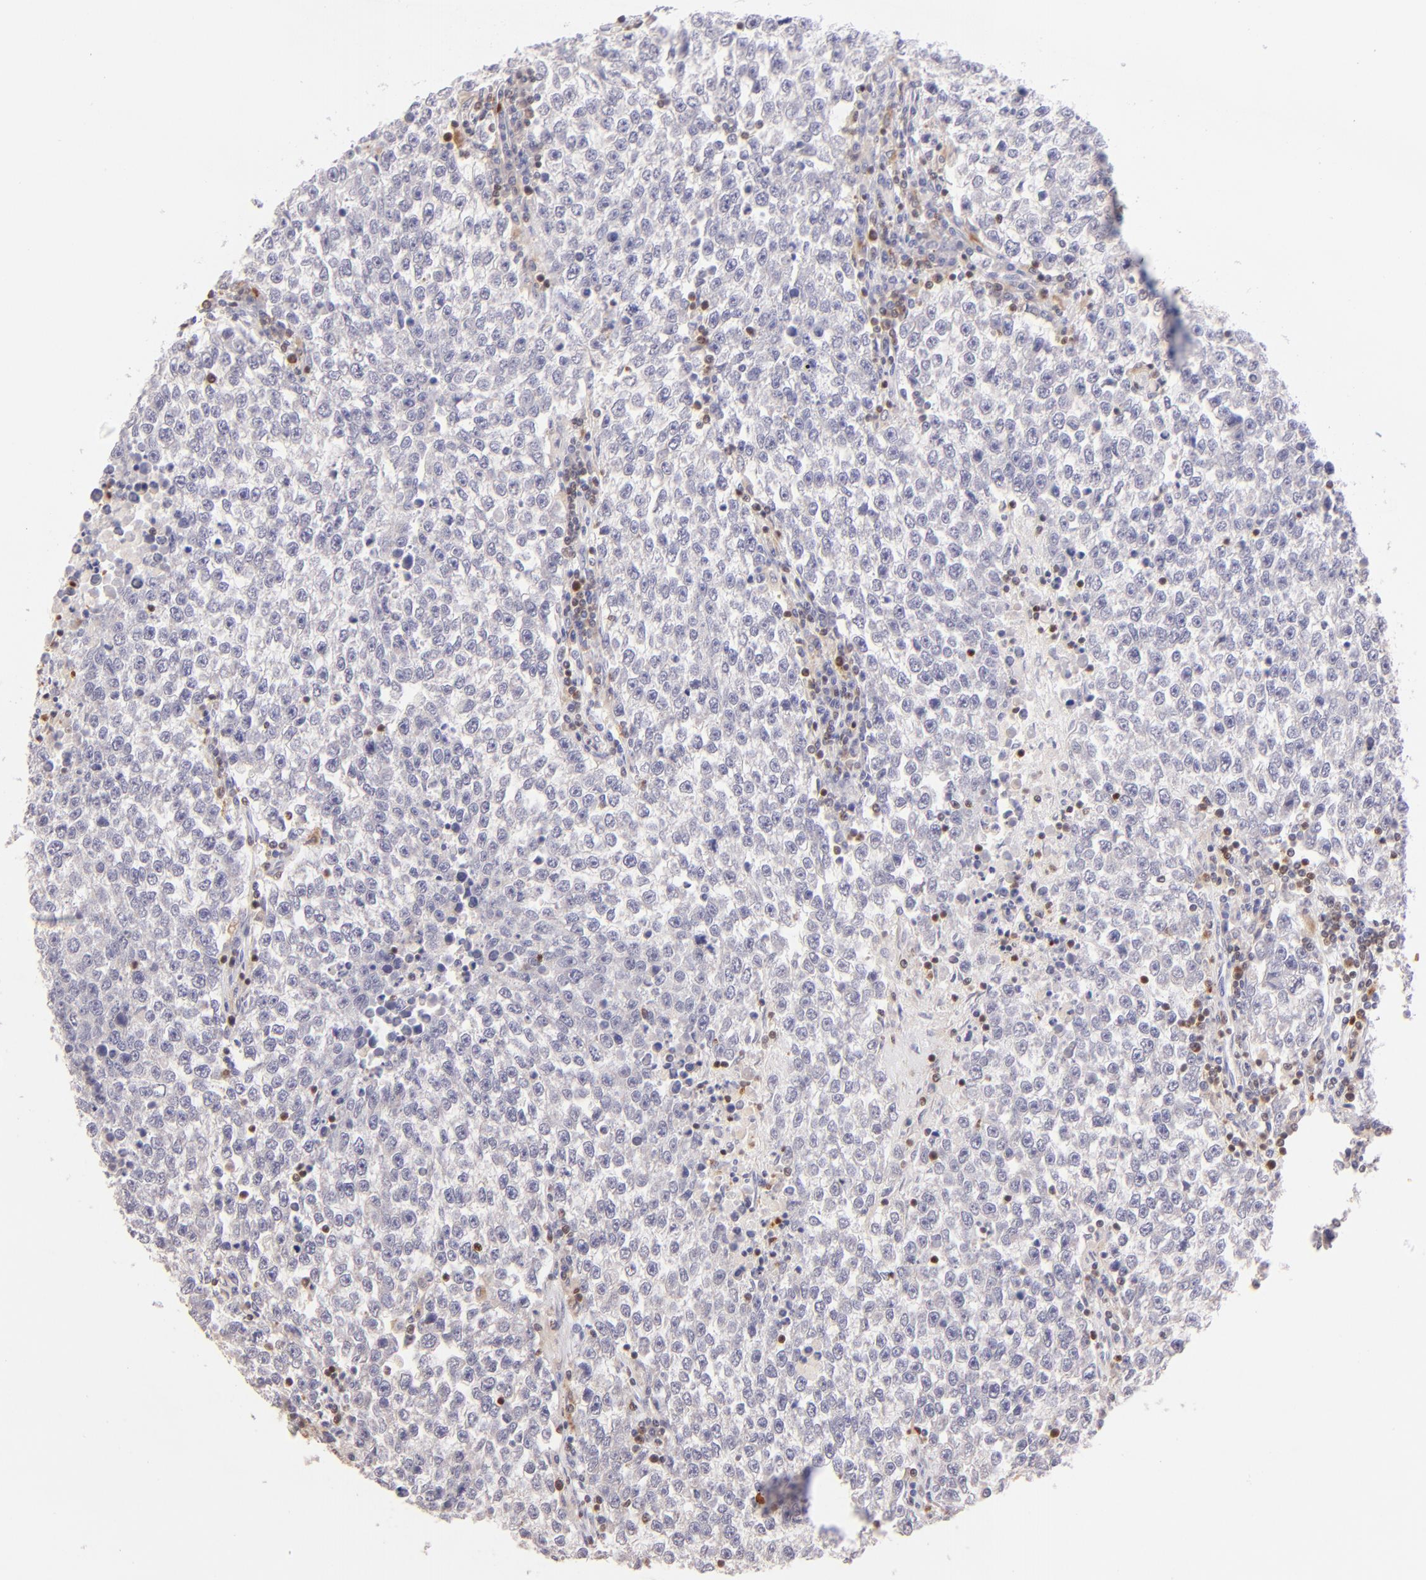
{"staining": {"intensity": "negative", "quantity": "none", "location": "none"}, "tissue": "testis cancer", "cell_type": "Tumor cells", "image_type": "cancer", "snomed": [{"axis": "morphology", "description": "Seminoma, NOS"}, {"axis": "topography", "description": "Testis"}], "caption": "Immunohistochemistry histopathology image of neoplastic tissue: human testis cancer (seminoma) stained with DAB displays no significant protein staining in tumor cells.", "gene": "ZAP70", "patient": {"sex": "male", "age": 36}}